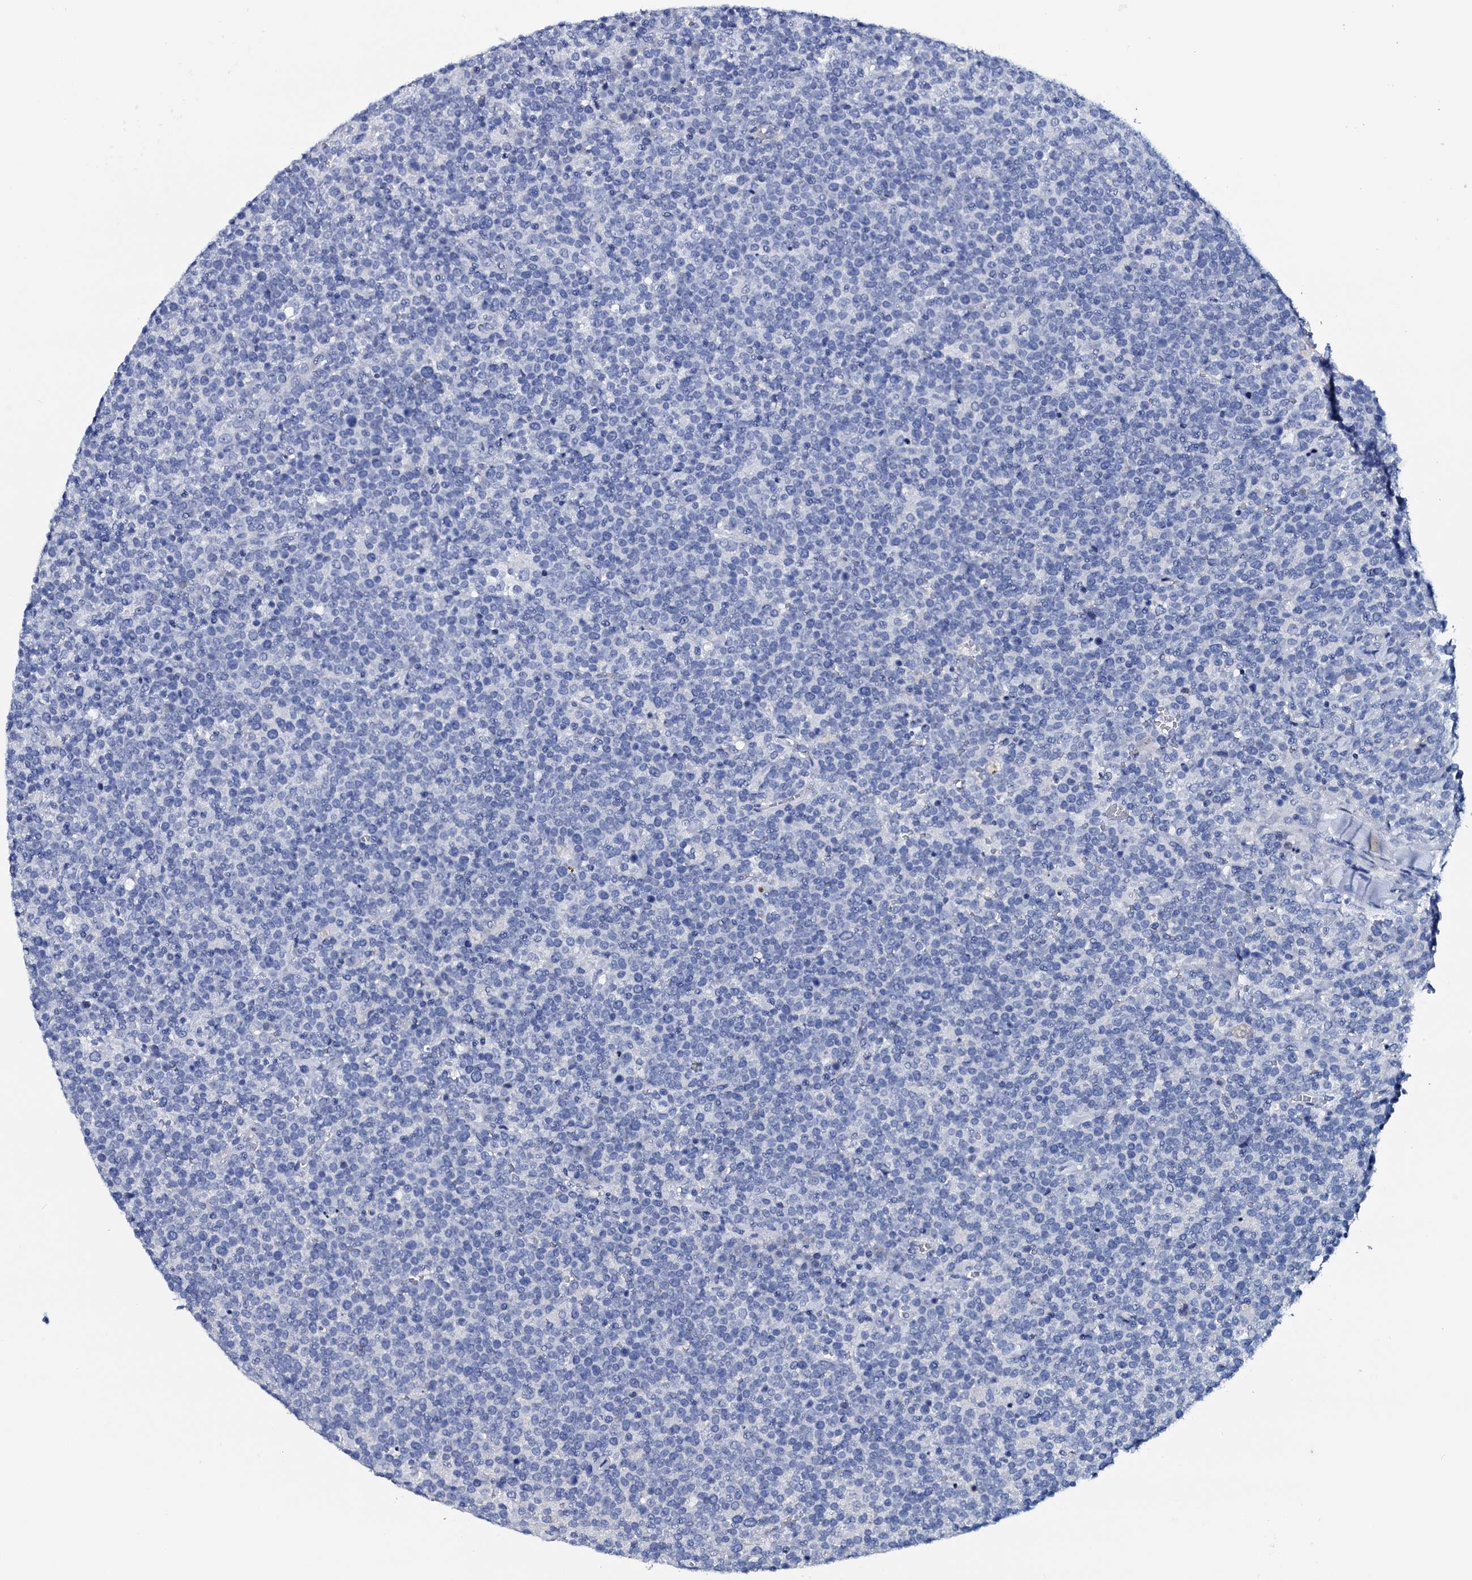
{"staining": {"intensity": "negative", "quantity": "none", "location": "none"}, "tissue": "lymphoma", "cell_type": "Tumor cells", "image_type": "cancer", "snomed": [{"axis": "morphology", "description": "Malignant lymphoma, non-Hodgkin's type, High grade"}, {"axis": "topography", "description": "Lymph node"}], "caption": "There is no significant positivity in tumor cells of malignant lymphoma, non-Hodgkin's type (high-grade). Nuclei are stained in blue.", "gene": "GYS2", "patient": {"sex": "male", "age": 61}}